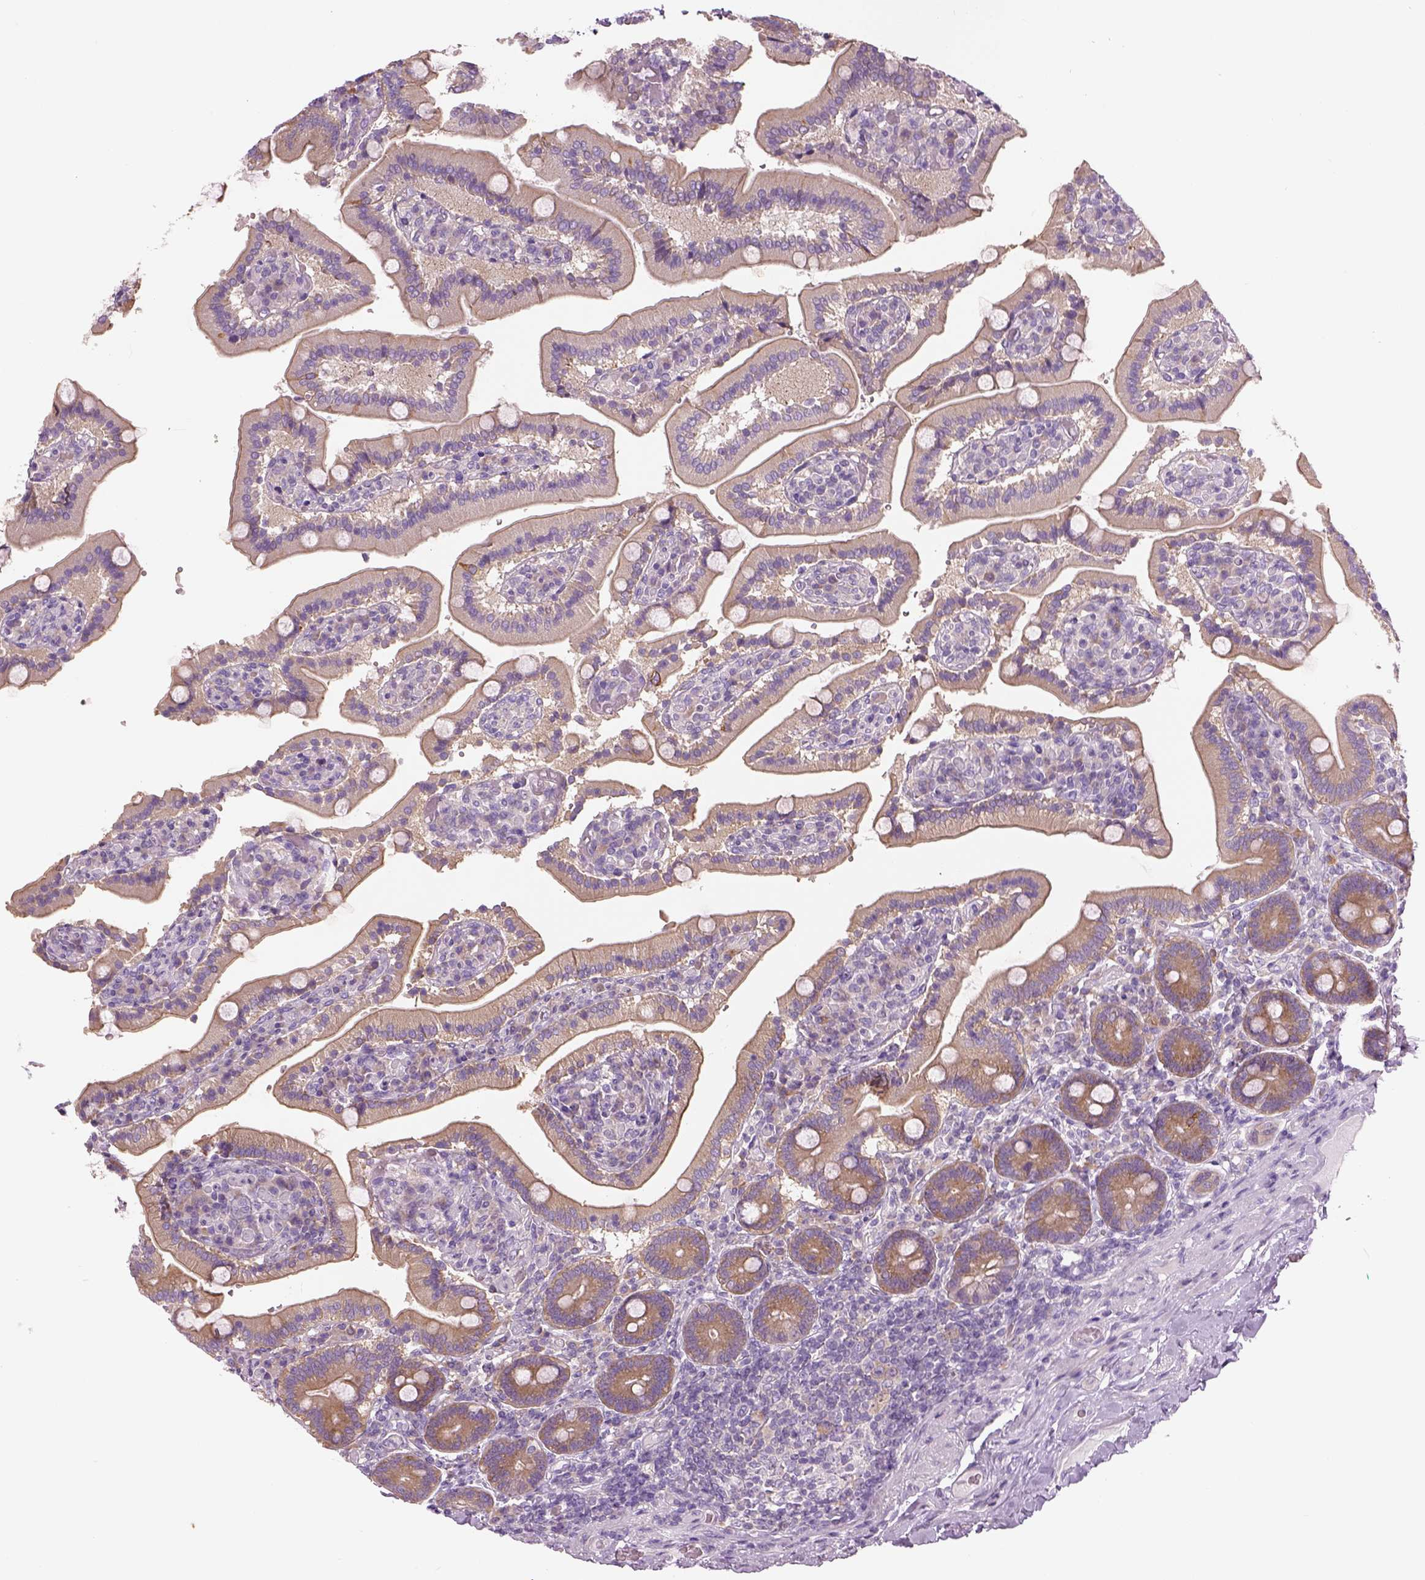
{"staining": {"intensity": "moderate", "quantity": "25%-75%", "location": "cytoplasmic/membranous"}, "tissue": "duodenum", "cell_type": "Glandular cells", "image_type": "normal", "snomed": [{"axis": "morphology", "description": "Normal tissue, NOS"}, {"axis": "topography", "description": "Duodenum"}], "caption": "A brown stain highlights moderate cytoplasmic/membranous staining of a protein in glandular cells of normal human duodenum. The protein is stained brown, and the nuclei are stained in blue (DAB IHC with brightfield microscopy, high magnification).", "gene": "CHST14", "patient": {"sex": "female", "age": 62}}